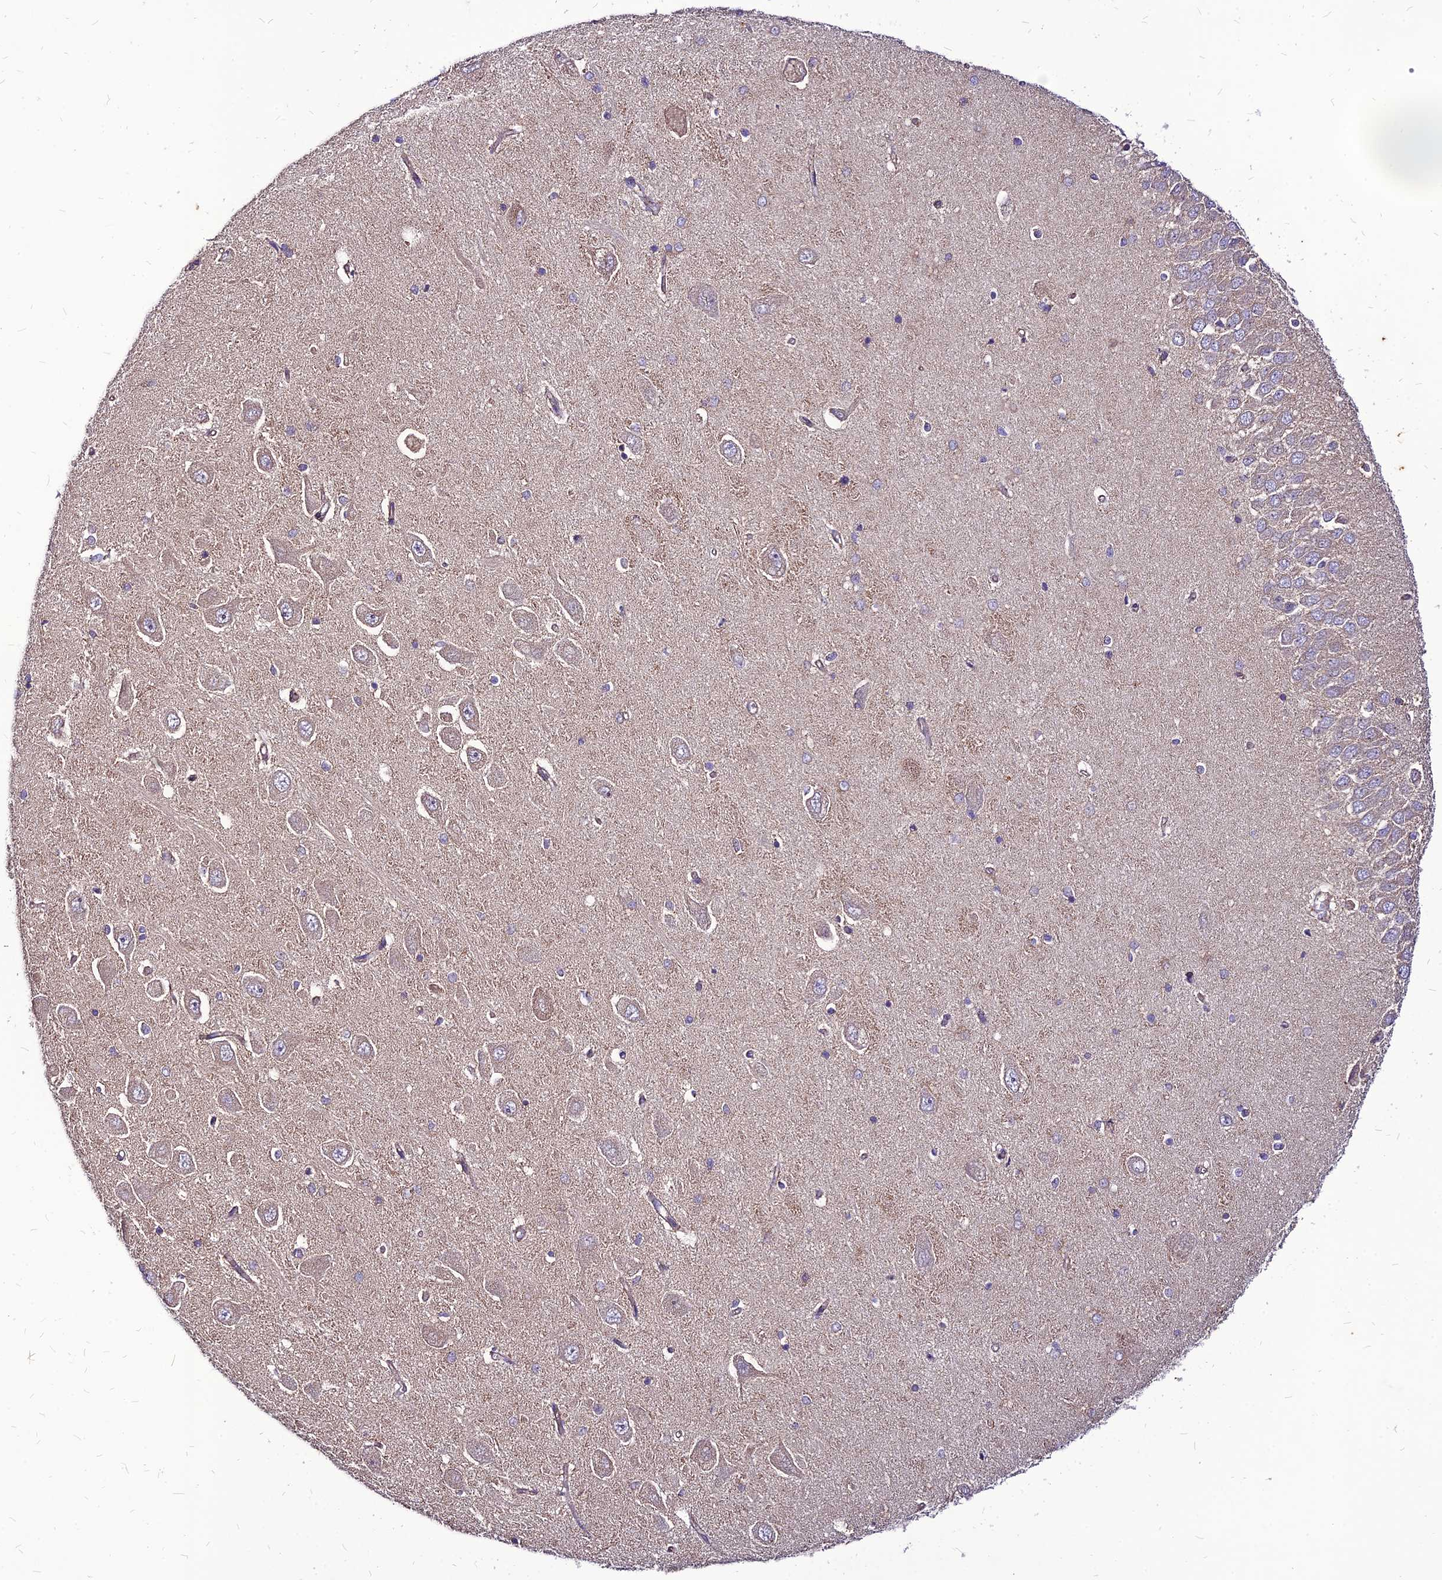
{"staining": {"intensity": "moderate", "quantity": "<25%", "location": "cytoplasmic/membranous"}, "tissue": "hippocampus", "cell_type": "Glial cells", "image_type": "normal", "snomed": [{"axis": "morphology", "description": "Normal tissue, NOS"}, {"axis": "topography", "description": "Hippocampus"}], "caption": "Immunohistochemical staining of benign hippocampus reveals low levels of moderate cytoplasmic/membranous staining in approximately <25% of glial cells.", "gene": "ECI1", "patient": {"sex": "male", "age": 45}}